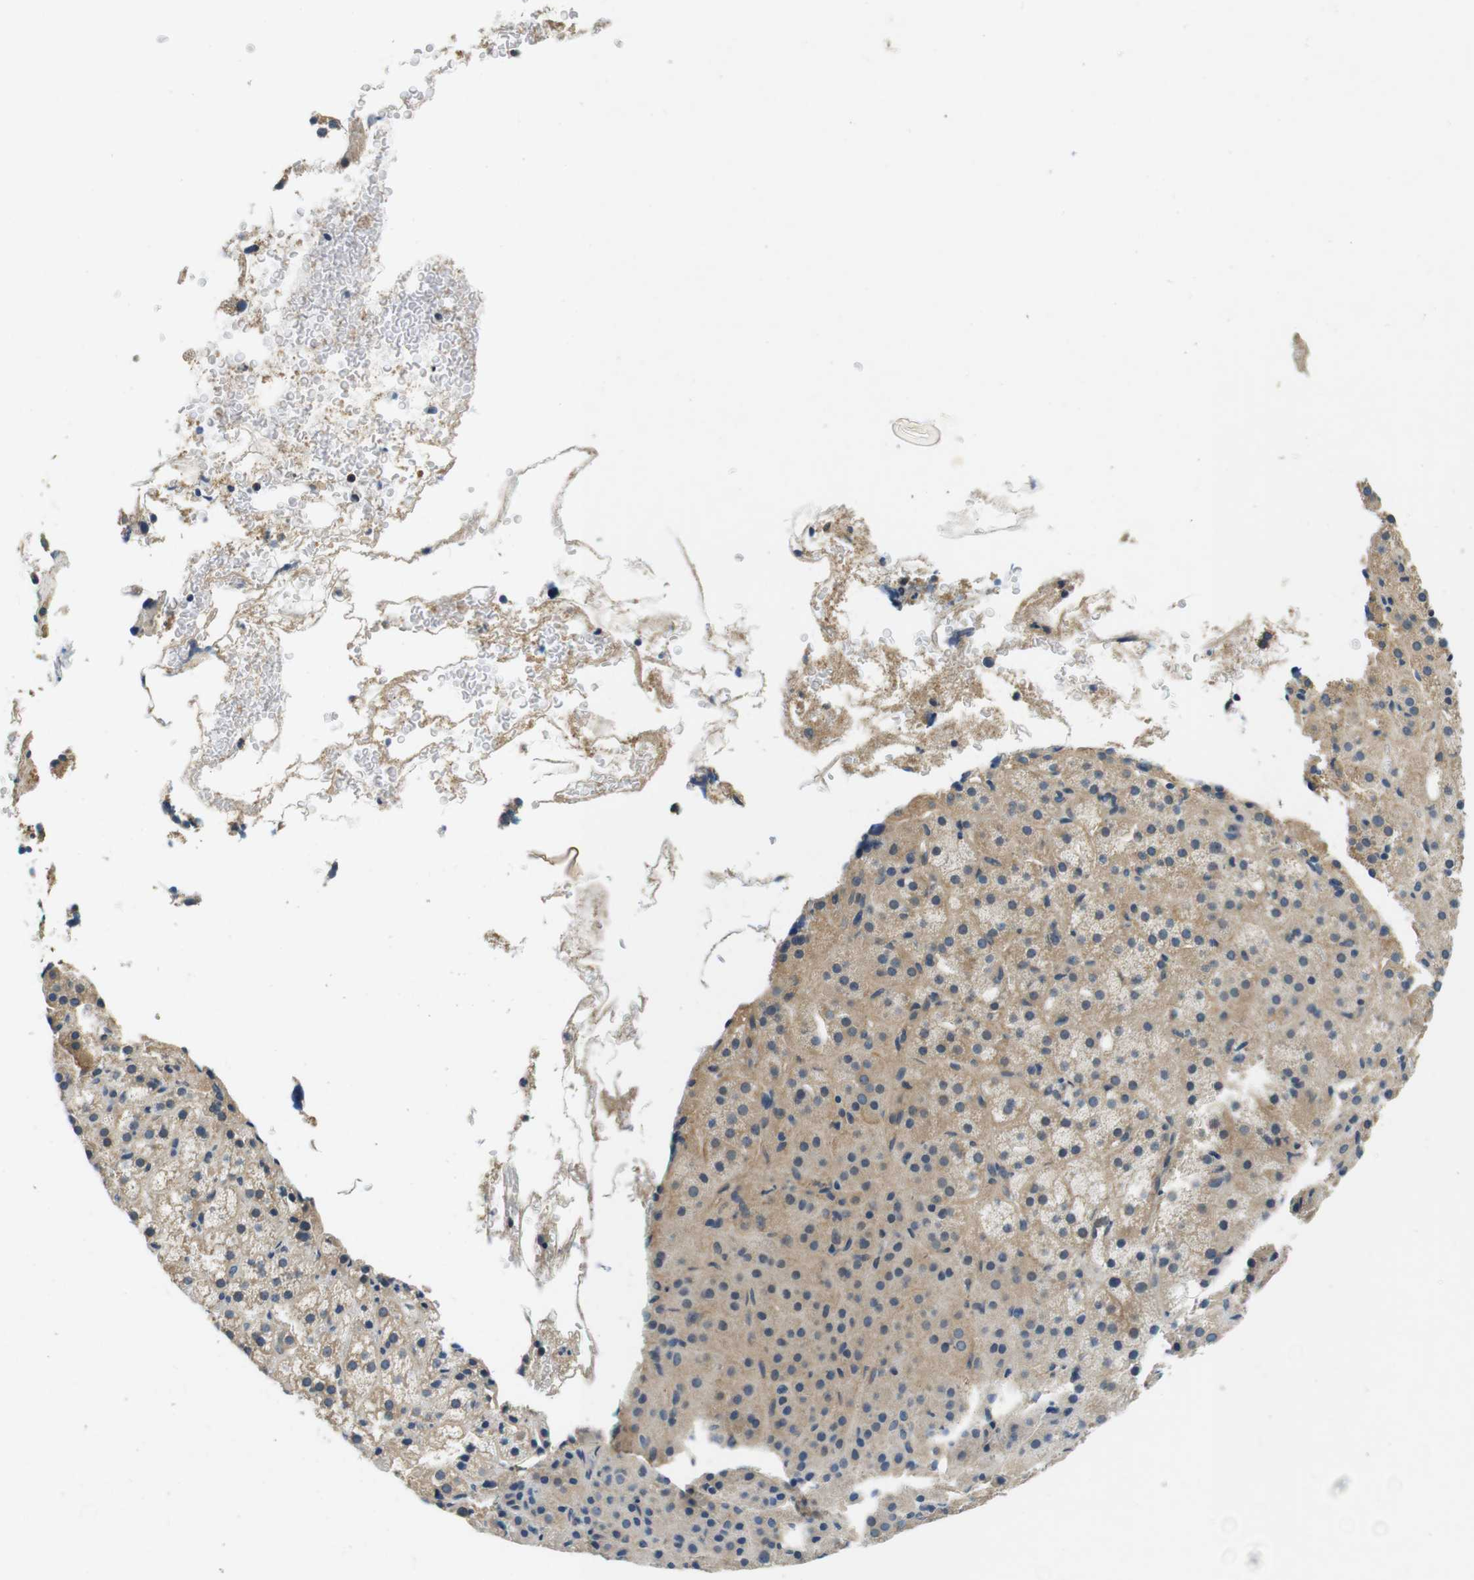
{"staining": {"intensity": "weak", "quantity": ">75%", "location": "cytoplasmic/membranous"}, "tissue": "adrenal gland", "cell_type": "Glandular cells", "image_type": "normal", "snomed": [{"axis": "morphology", "description": "Normal tissue, NOS"}, {"axis": "topography", "description": "Adrenal gland"}], "caption": "Brown immunohistochemical staining in unremarkable human adrenal gland displays weak cytoplasmic/membranous expression in about >75% of glandular cells. (DAB (3,3'-diaminobenzidine) = brown stain, brightfield microscopy at high magnification).", "gene": "DTNA", "patient": {"sex": "female", "age": 57}}